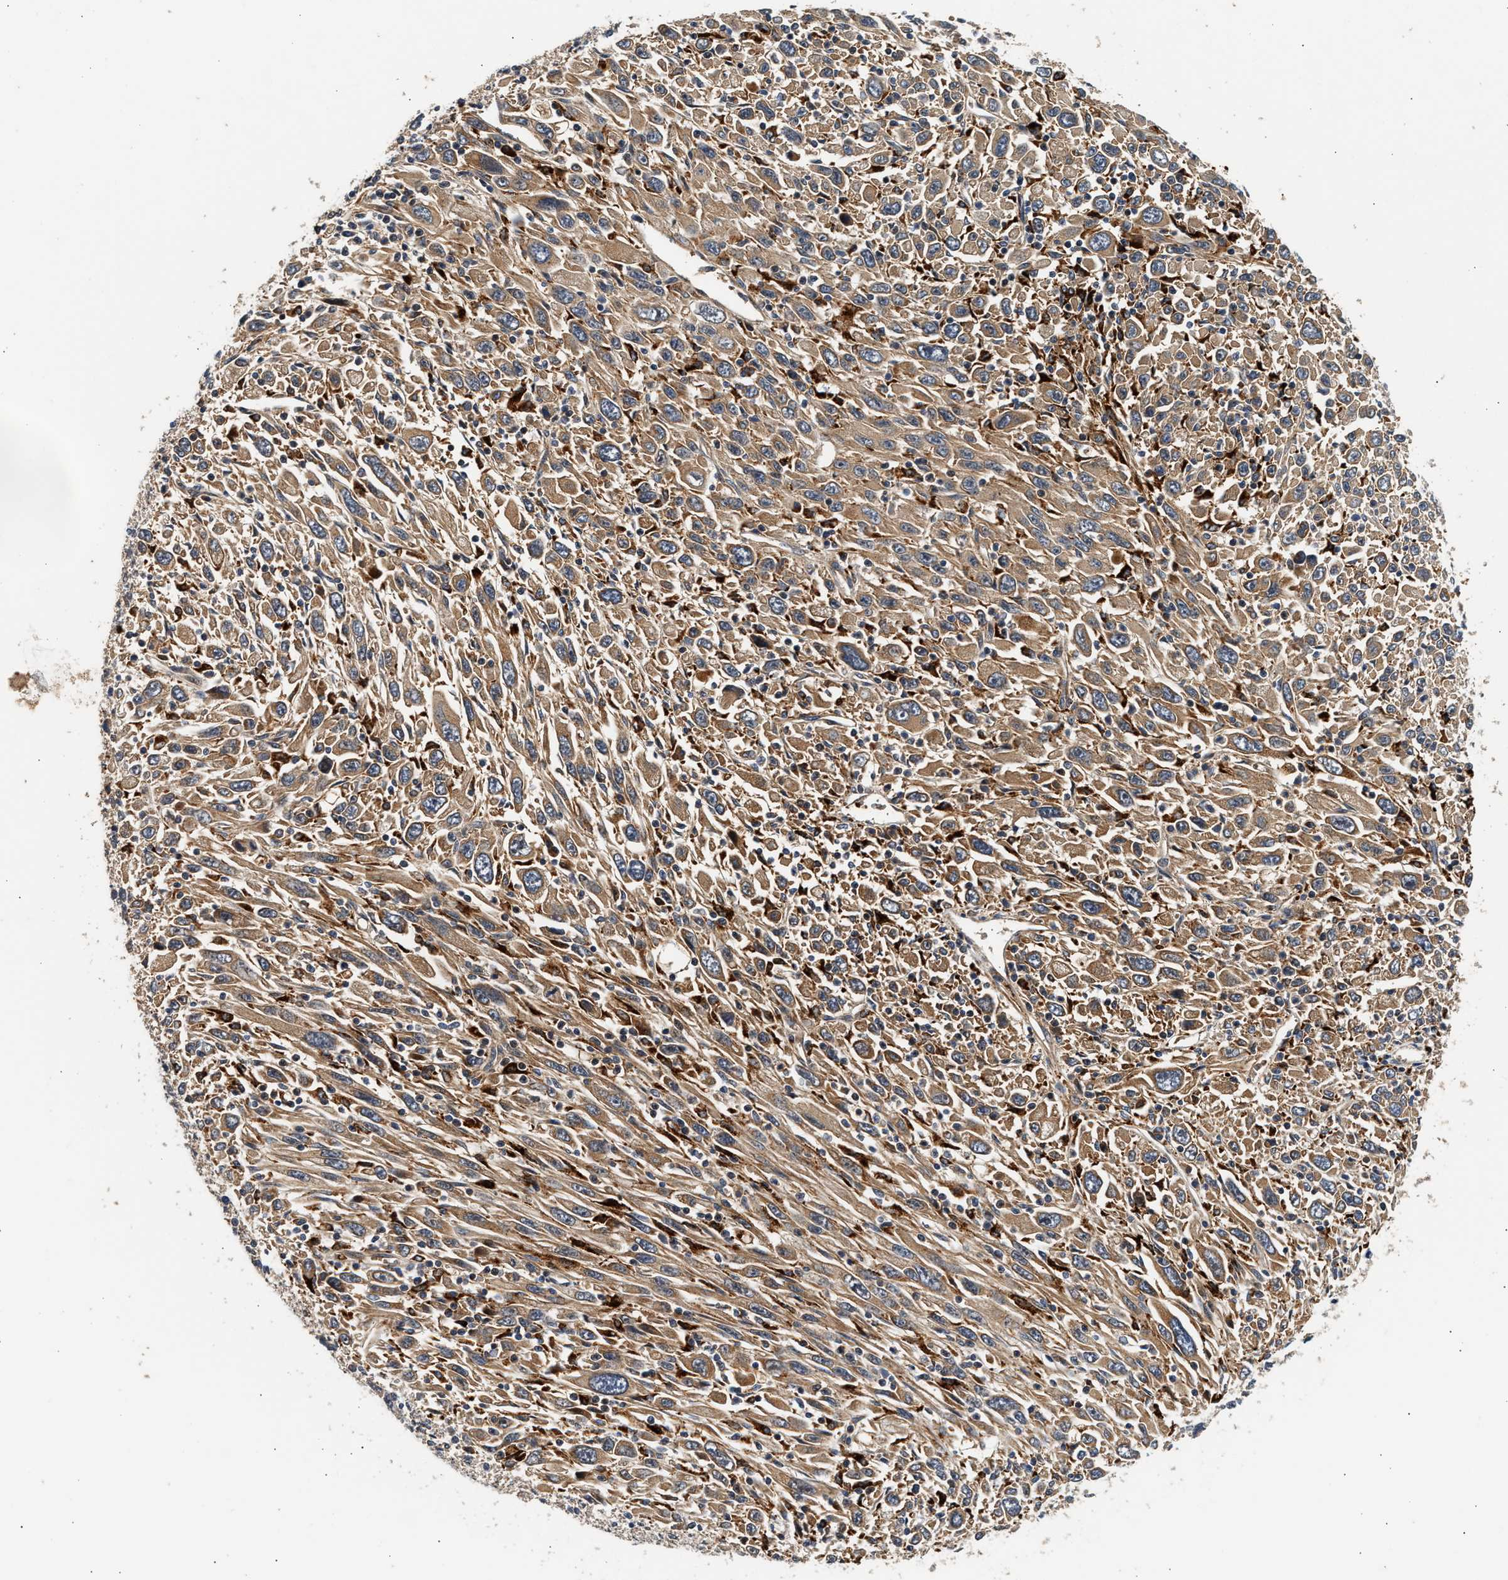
{"staining": {"intensity": "moderate", "quantity": ">75%", "location": "cytoplasmic/membranous"}, "tissue": "melanoma", "cell_type": "Tumor cells", "image_type": "cancer", "snomed": [{"axis": "morphology", "description": "Malignant melanoma, Metastatic site"}, {"axis": "topography", "description": "Skin"}], "caption": "The micrograph demonstrates staining of malignant melanoma (metastatic site), revealing moderate cytoplasmic/membranous protein expression (brown color) within tumor cells.", "gene": "PLD3", "patient": {"sex": "female", "age": 56}}